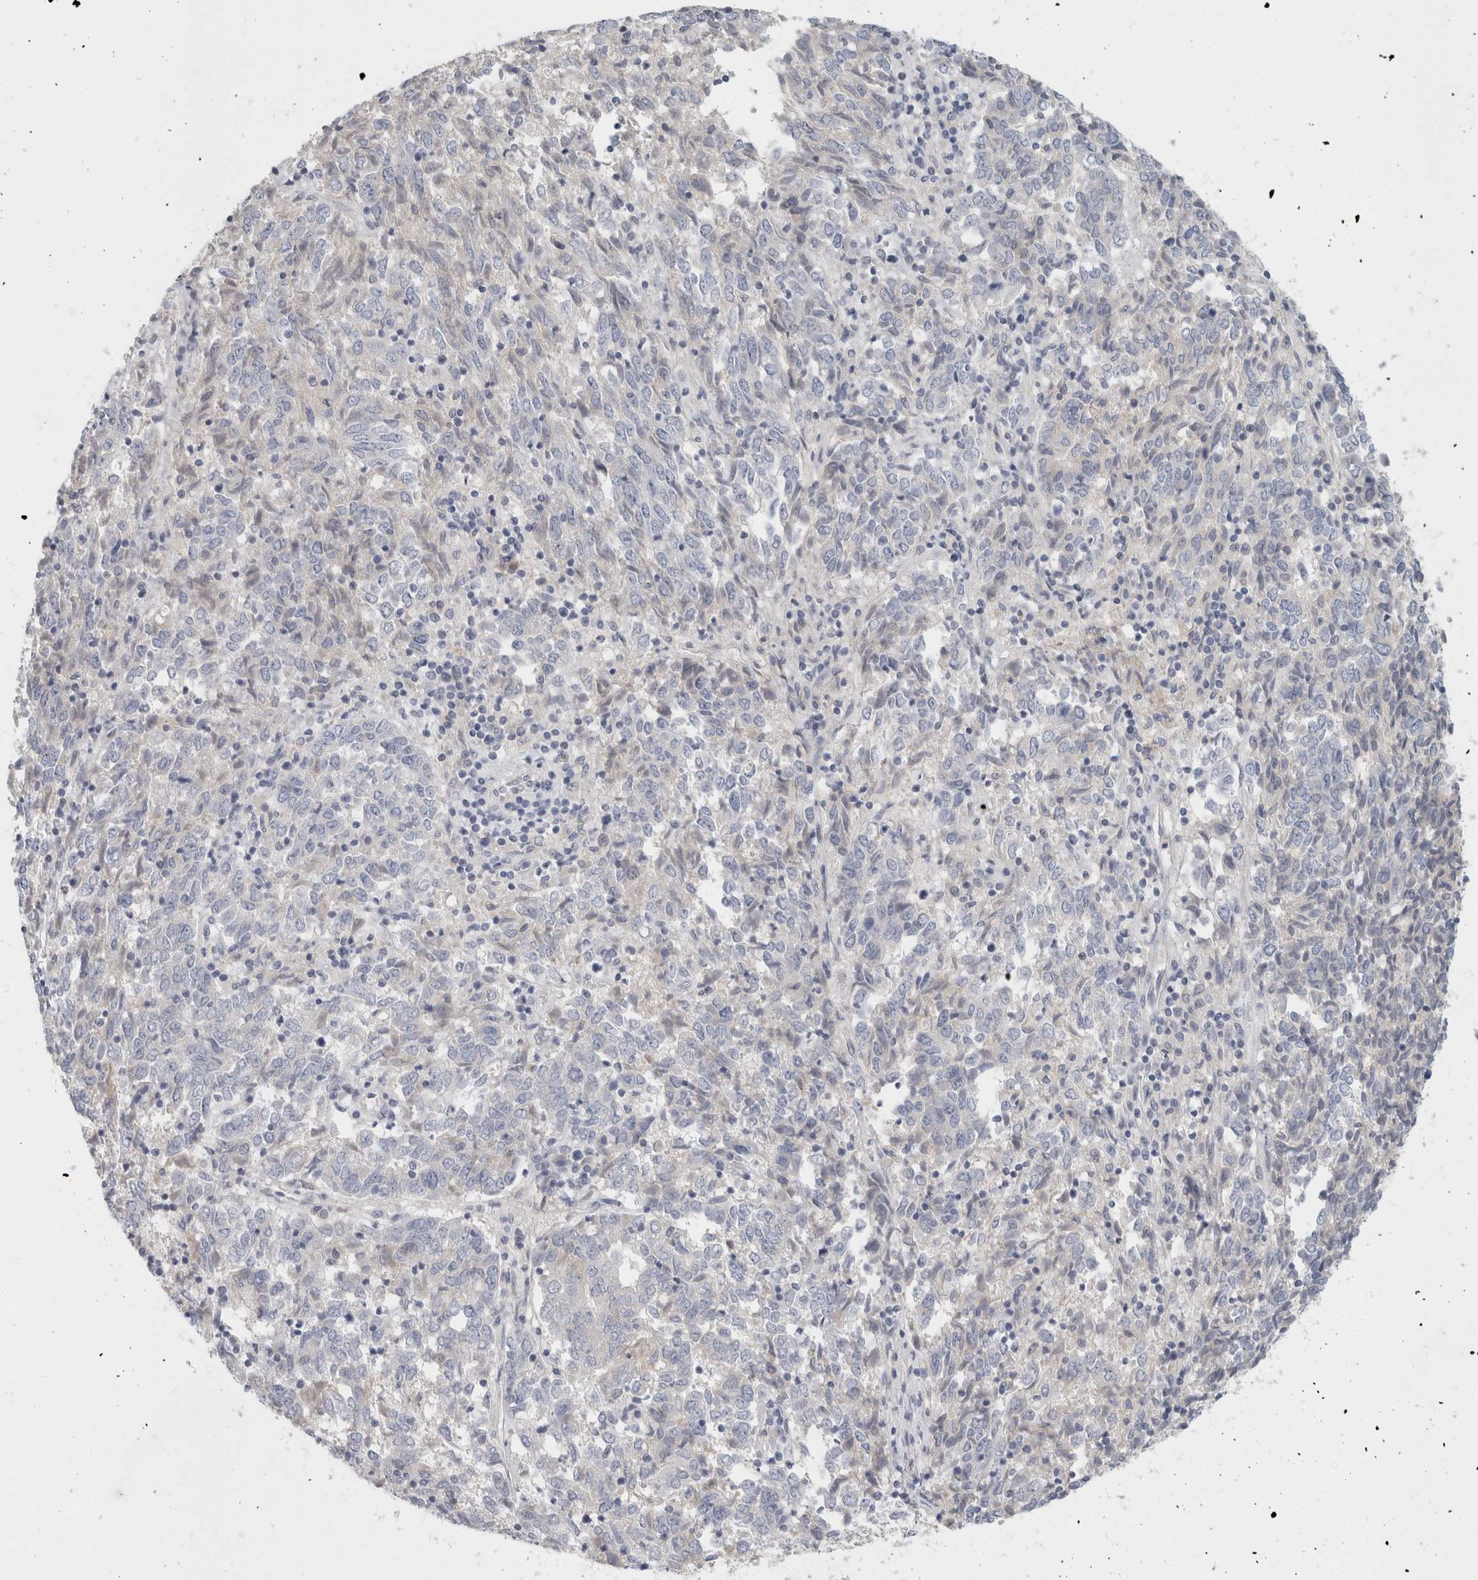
{"staining": {"intensity": "negative", "quantity": "none", "location": "none"}, "tissue": "endometrial cancer", "cell_type": "Tumor cells", "image_type": "cancer", "snomed": [{"axis": "morphology", "description": "Adenocarcinoma, NOS"}, {"axis": "topography", "description": "Endometrium"}], "caption": "This is an immunohistochemistry (IHC) image of adenocarcinoma (endometrial). There is no expression in tumor cells.", "gene": "STK31", "patient": {"sex": "female", "age": 80}}